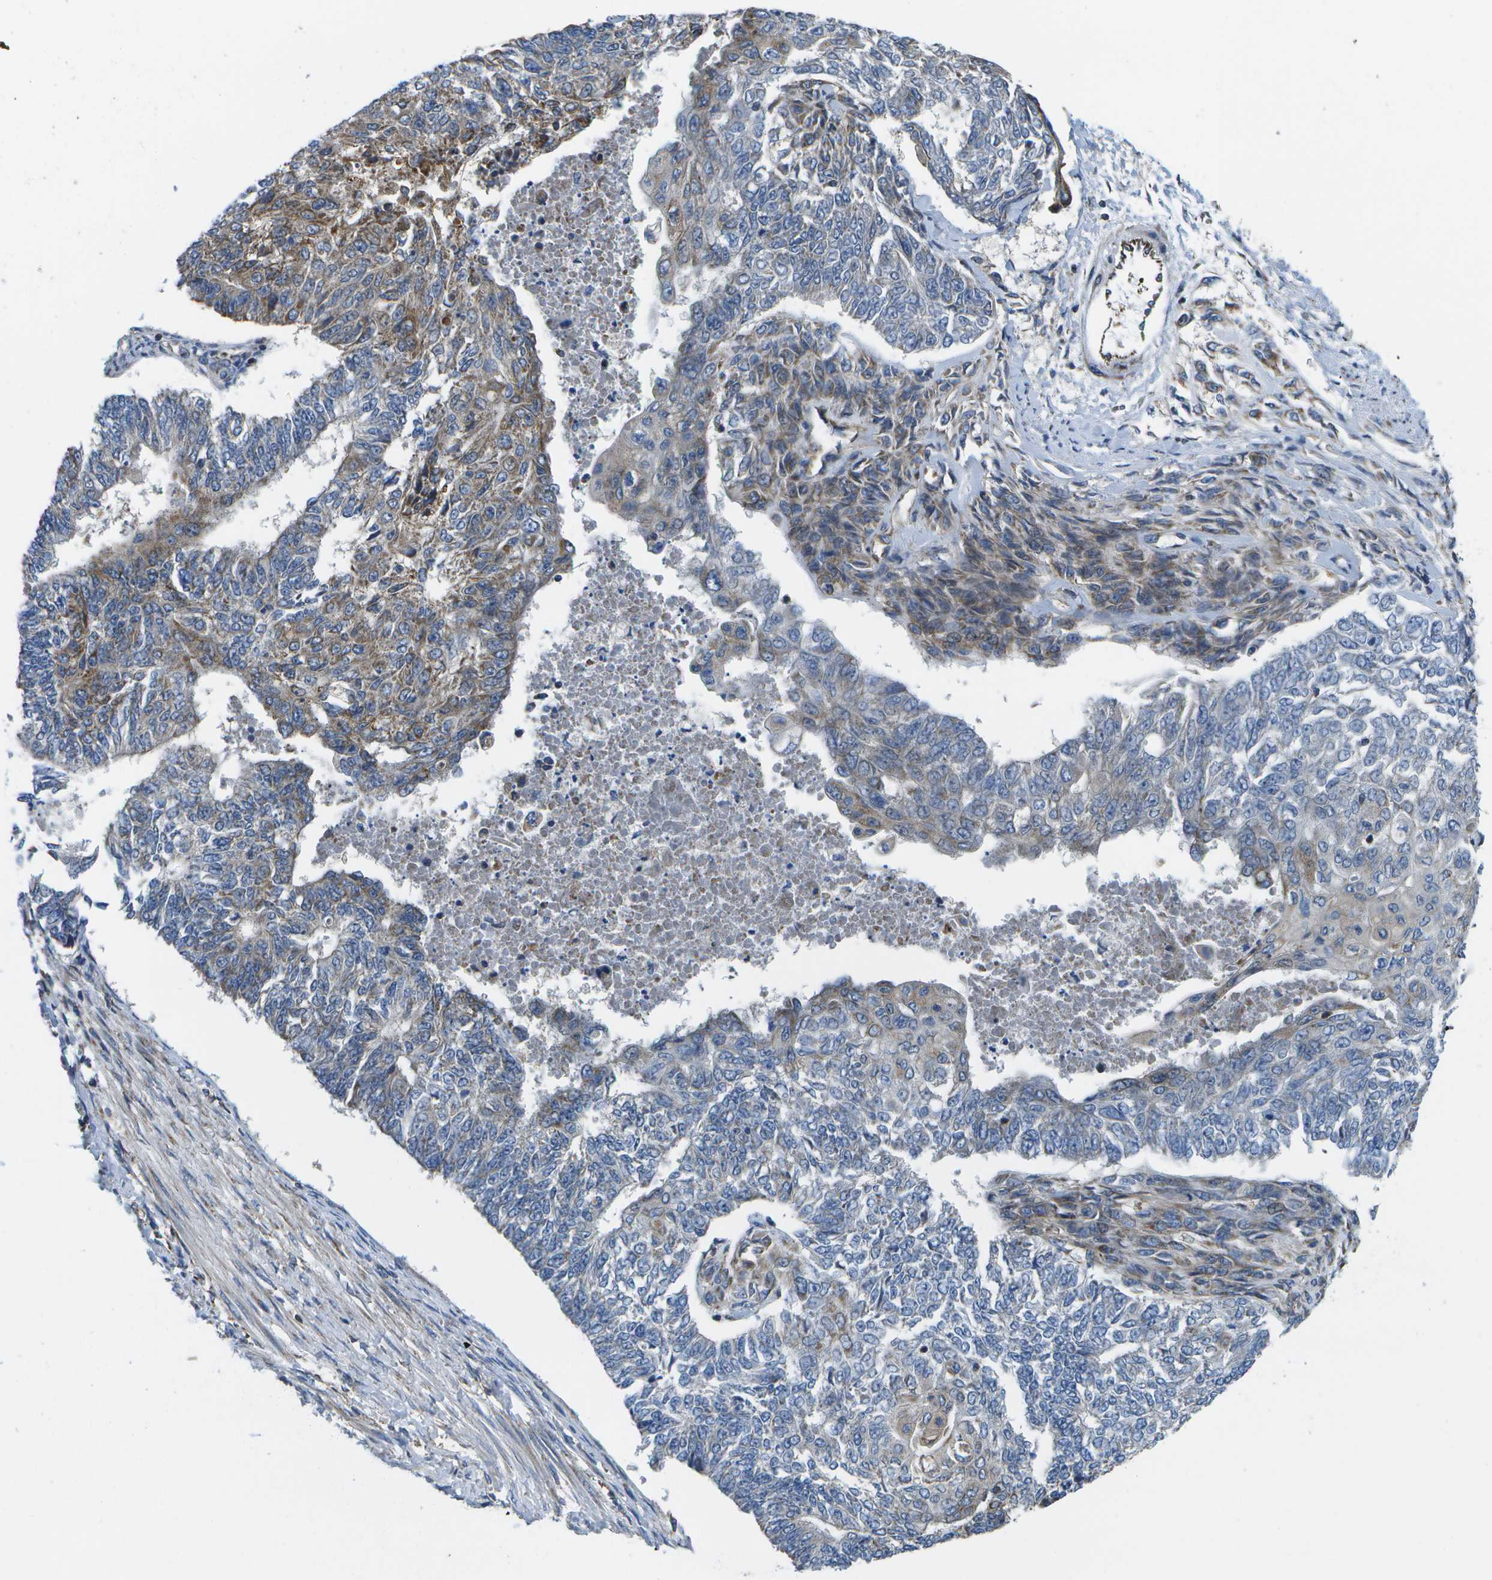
{"staining": {"intensity": "weak", "quantity": "<25%", "location": "cytoplasmic/membranous"}, "tissue": "endometrial cancer", "cell_type": "Tumor cells", "image_type": "cancer", "snomed": [{"axis": "morphology", "description": "Adenocarcinoma, NOS"}, {"axis": "topography", "description": "Endometrium"}], "caption": "The histopathology image shows no staining of tumor cells in adenocarcinoma (endometrial).", "gene": "MVK", "patient": {"sex": "female", "age": 32}}